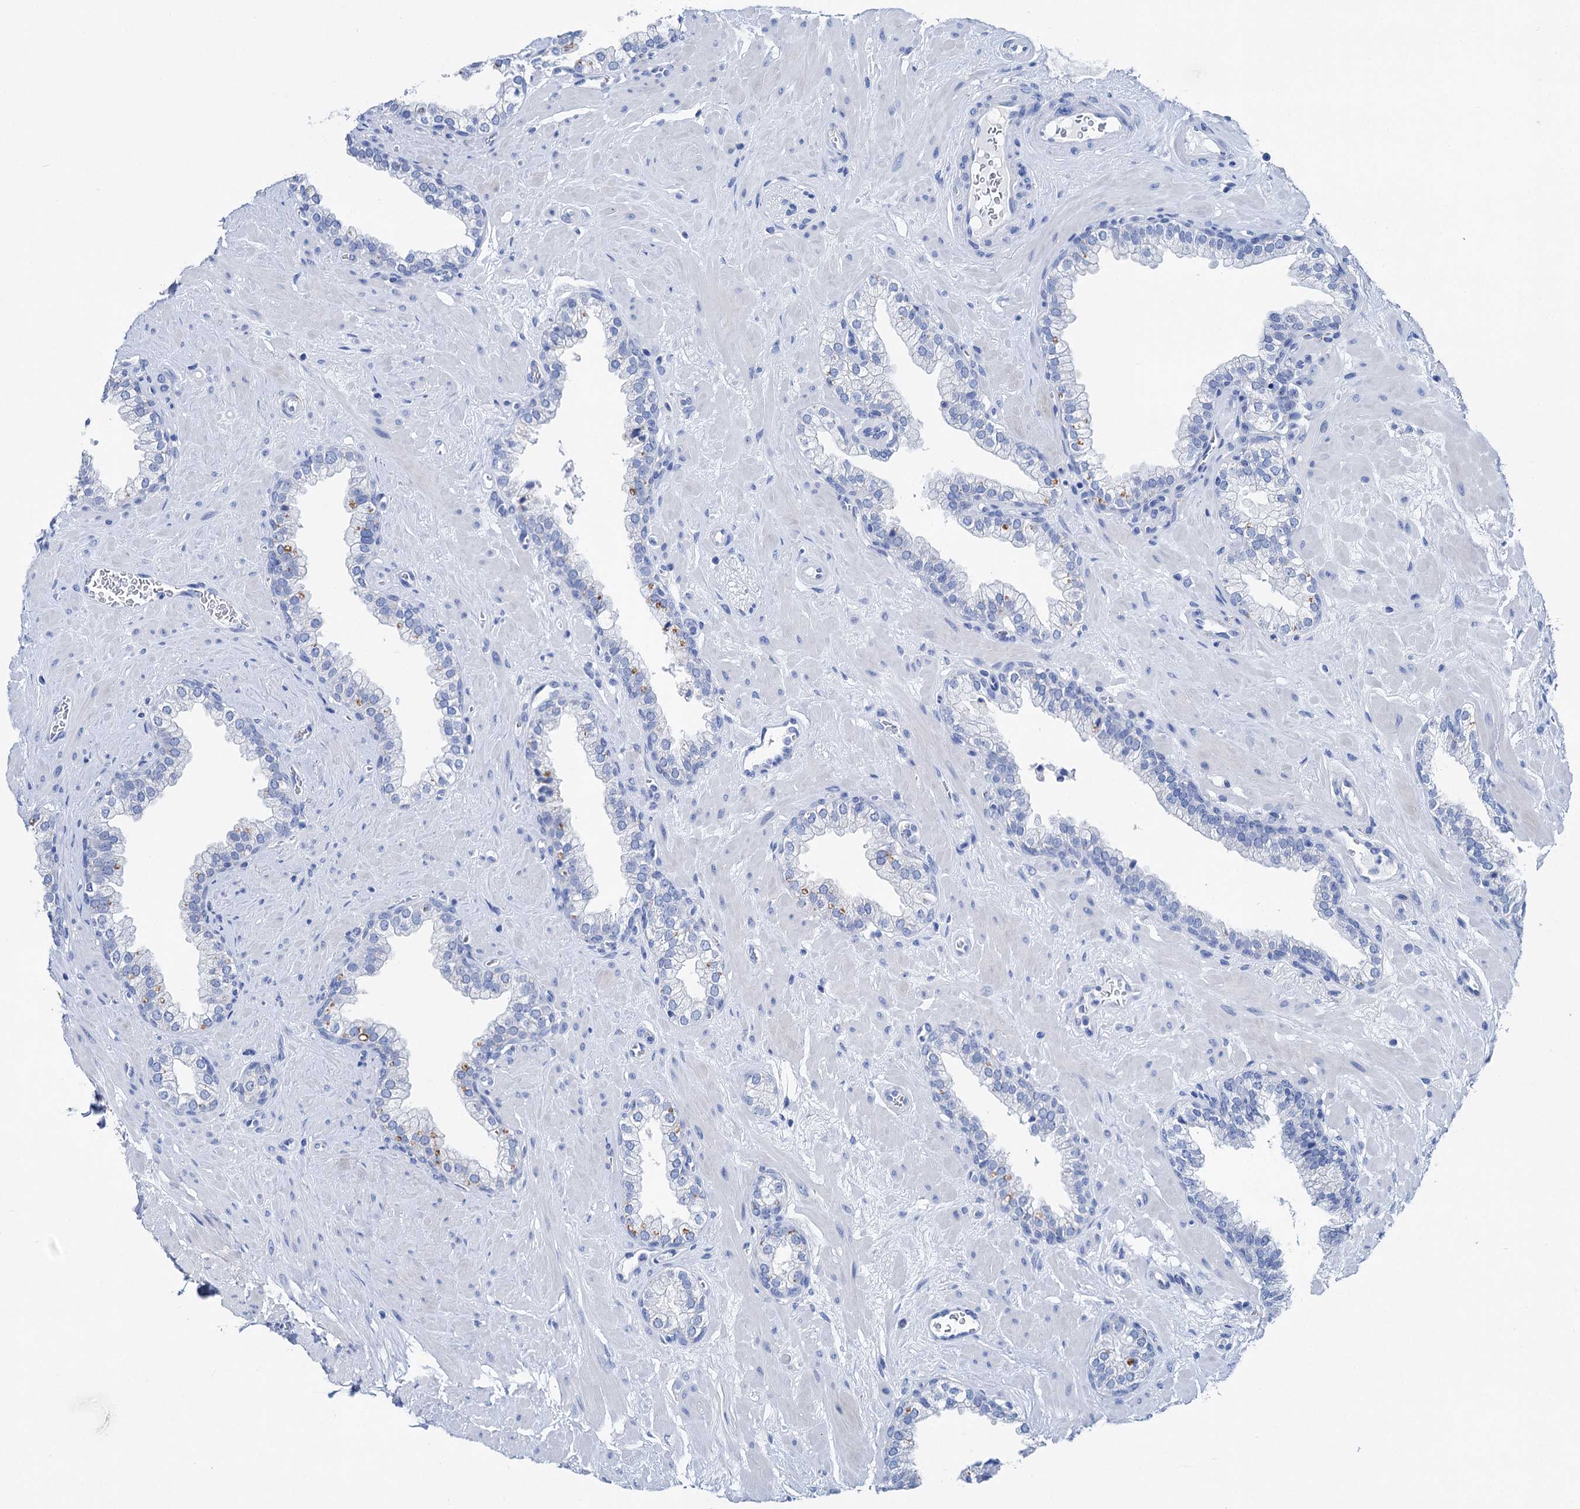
{"staining": {"intensity": "negative", "quantity": "none", "location": "none"}, "tissue": "prostate", "cell_type": "Glandular cells", "image_type": "normal", "snomed": [{"axis": "morphology", "description": "Normal tissue, NOS"}, {"axis": "morphology", "description": "Urothelial carcinoma, Low grade"}, {"axis": "topography", "description": "Urinary bladder"}, {"axis": "topography", "description": "Prostate"}], "caption": "Micrograph shows no significant protein positivity in glandular cells of normal prostate.", "gene": "BRINP1", "patient": {"sex": "male", "age": 60}}